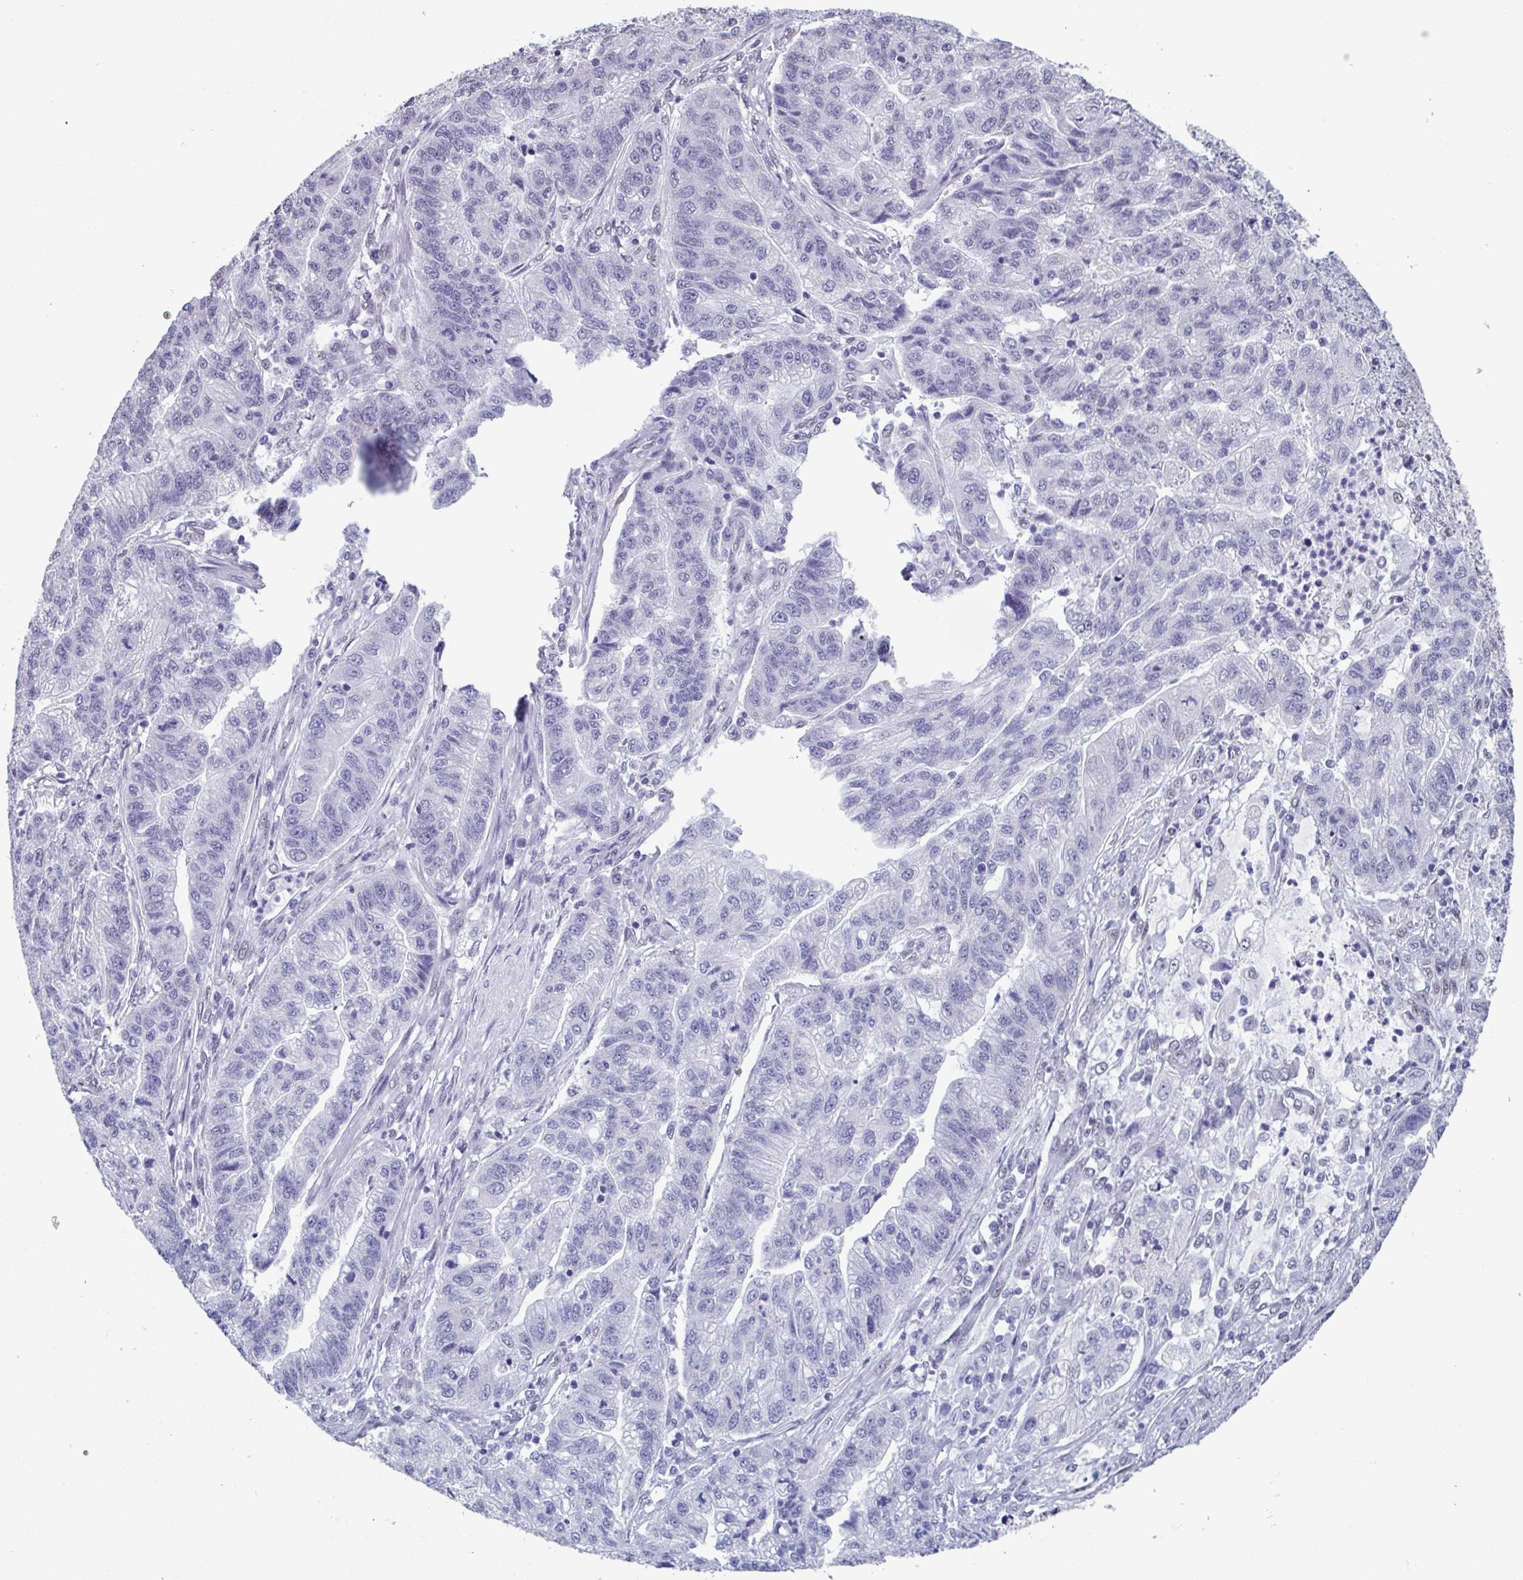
{"staining": {"intensity": "negative", "quantity": "none", "location": "none"}, "tissue": "stomach cancer", "cell_type": "Tumor cells", "image_type": "cancer", "snomed": [{"axis": "morphology", "description": "Adenocarcinoma, NOS"}, {"axis": "topography", "description": "Stomach"}], "caption": "Human stomach adenocarcinoma stained for a protein using immunohistochemistry exhibits no staining in tumor cells.", "gene": "TMEM92", "patient": {"sex": "male", "age": 83}}